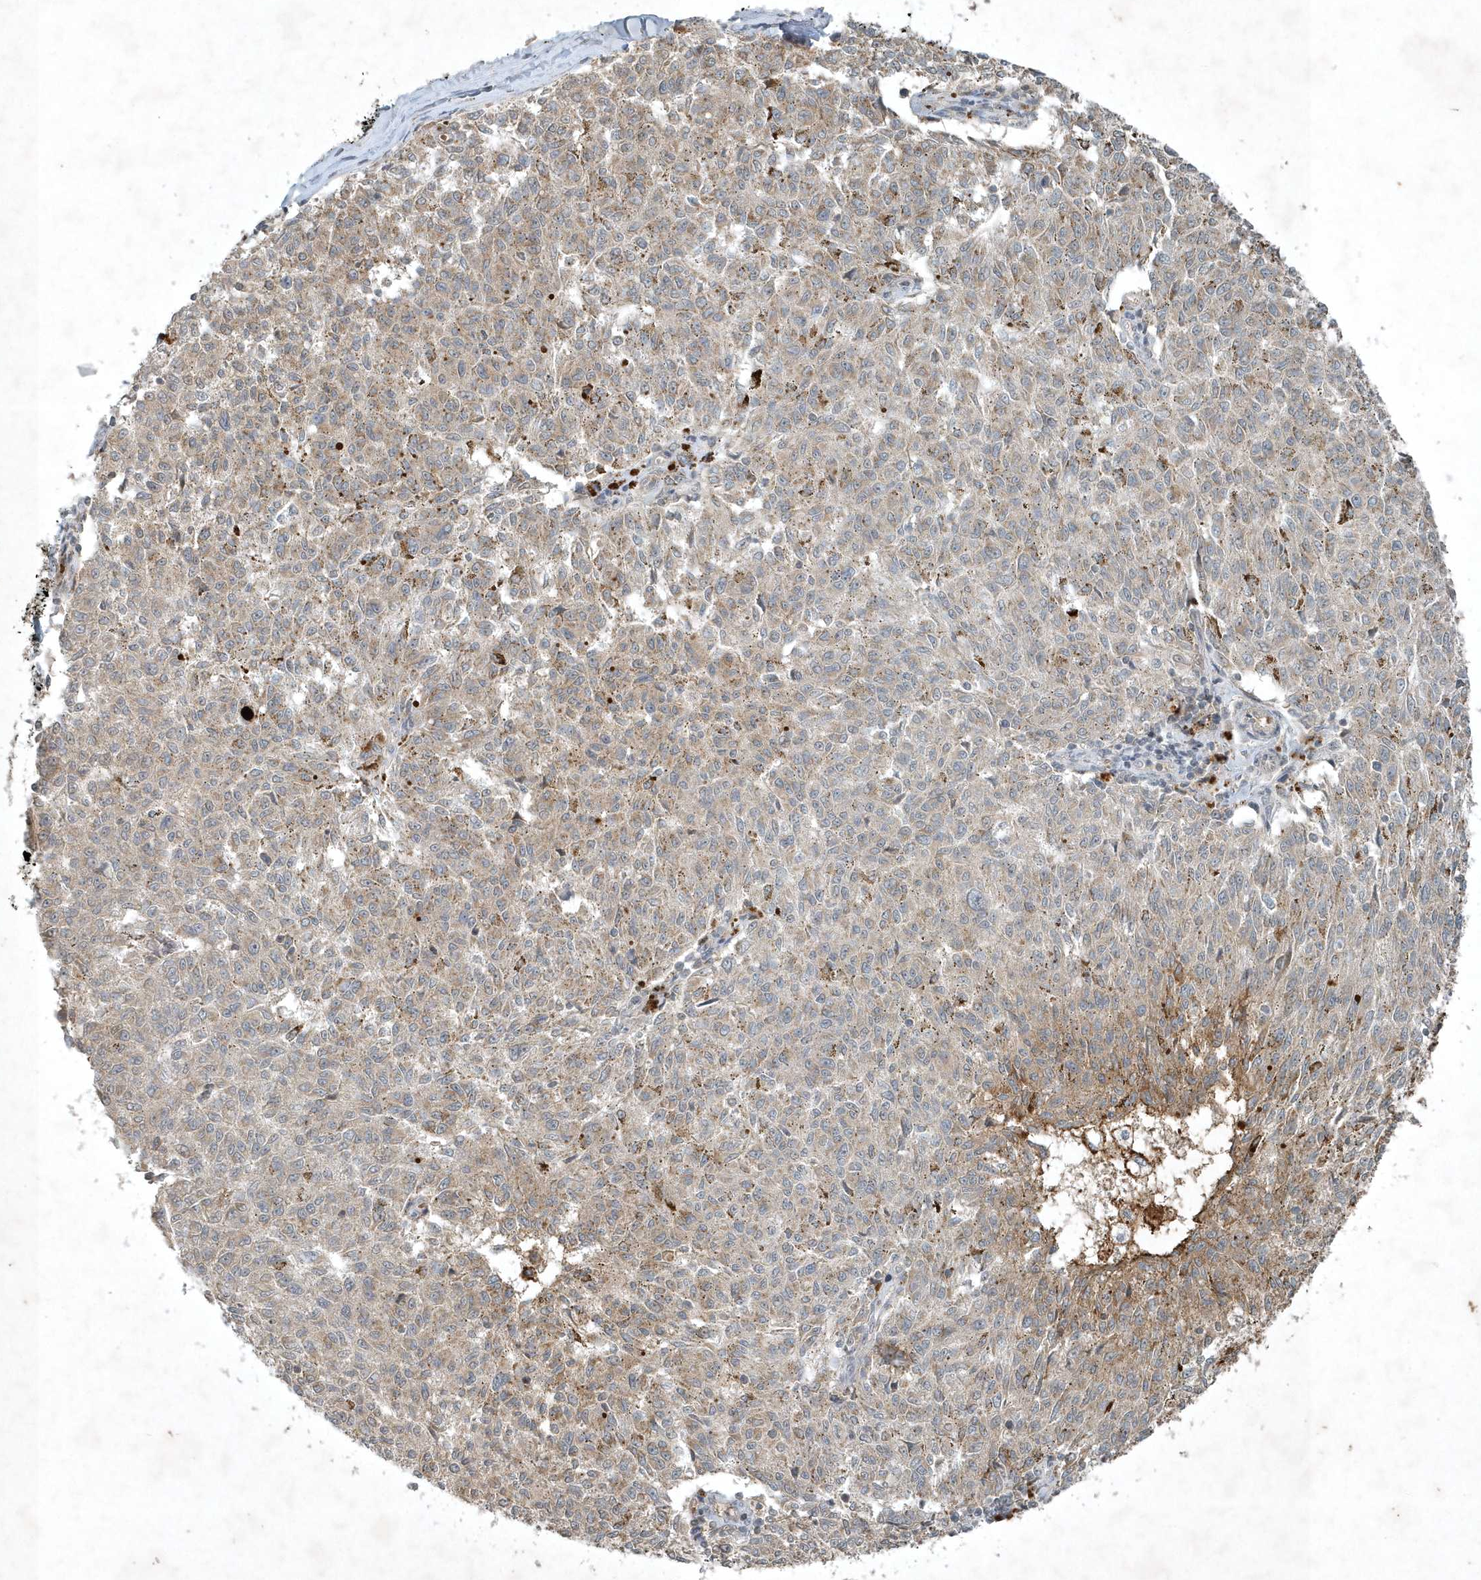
{"staining": {"intensity": "weak", "quantity": "25%-75%", "location": "cytoplasmic/membranous"}, "tissue": "melanoma", "cell_type": "Tumor cells", "image_type": "cancer", "snomed": [{"axis": "morphology", "description": "Malignant melanoma, NOS"}, {"axis": "topography", "description": "Skin"}], "caption": "IHC photomicrograph of melanoma stained for a protein (brown), which shows low levels of weak cytoplasmic/membranous expression in about 25%-75% of tumor cells.", "gene": "TNFAIP6", "patient": {"sex": "female", "age": 72}}